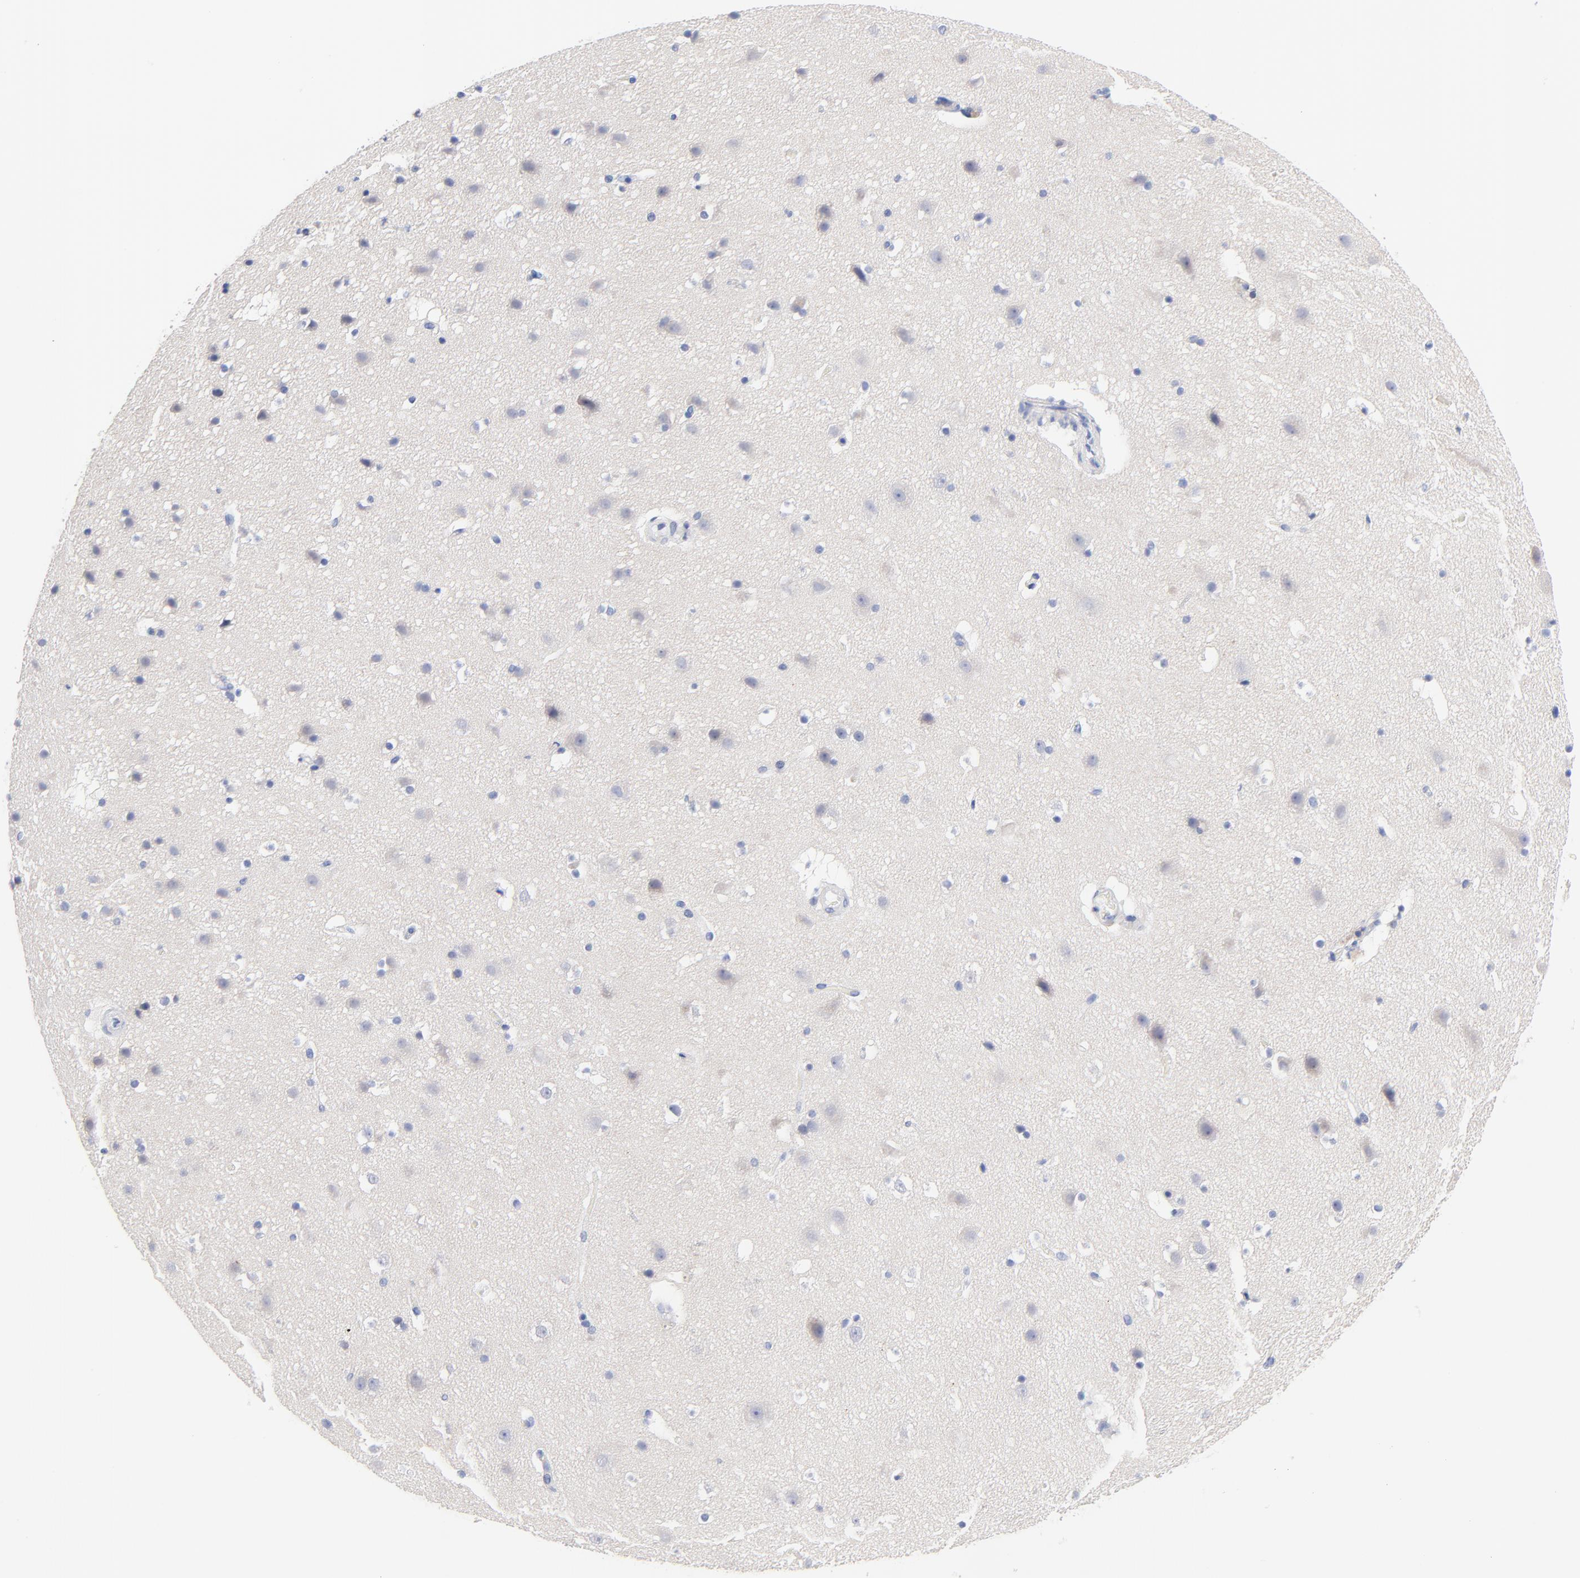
{"staining": {"intensity": "negative", "quantity": "none", "location": "none"}, "tissue": "cerebral cortex", "cell_type": "Endothelial cells", "image_type": "normal", "snomed": [{"axis": "morphology", "description": "Normal tissue, NOS"}, {"axis": "topography", "description": "Cerebral cortex"}], "caption": "Immunohistochemical staining of unremarkable cerebral cortex demonstrates no significant staining in endothelial cells. (Brightfield microscopy of DAB immunohistochemistry (IHC) at high magnification).", "gene": "FBXO10", "patient": {"sex": "male", "age": 45}}